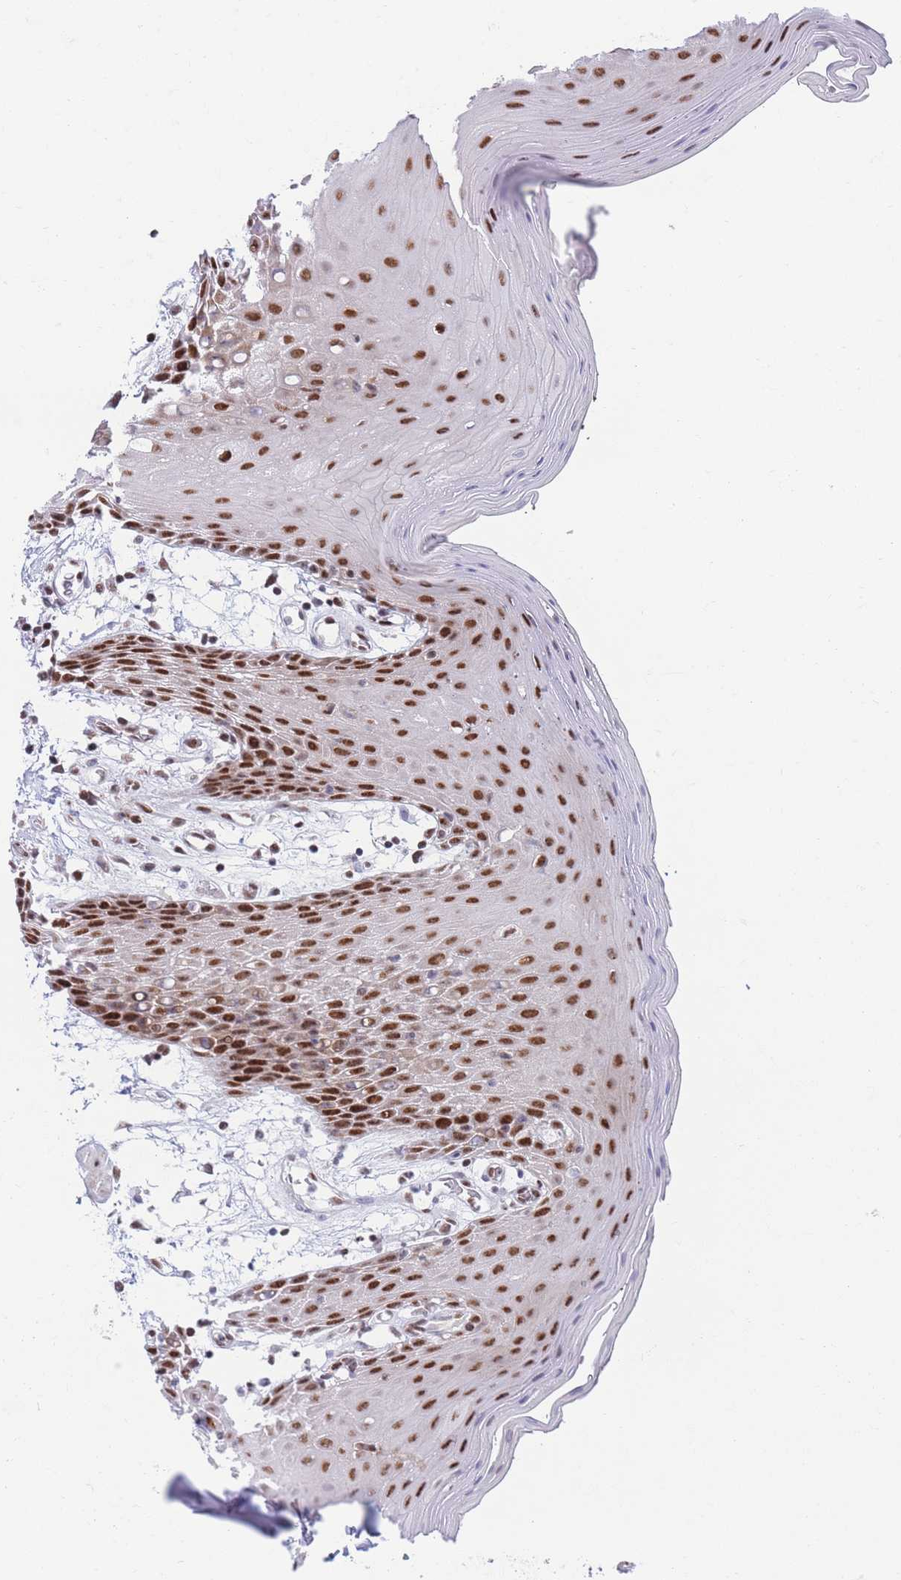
{"staining": {"intensity": "strong", "quantity": ">75%", "location": "nuclear"}, "tissue": "oral mucosa", "cell_type": "Squamous epithelial cells", "image_type": "normal", "snomed": [{"axis": "morphology", "description": "Normal tissue, NOS"}, {"axis": "topography", "description": "Oral tissue"}, {"axis": "topography", "description": "Tounge, NOS"}], "caption": "A micrograph showing strong nuclear staining in about >75% of squamous epithelial cells in benign oral mucosa, as visualized by brown immunohistochemical staining.", "gene": "DNAJC3", "patient": {"sex": "female", "age": 59}}